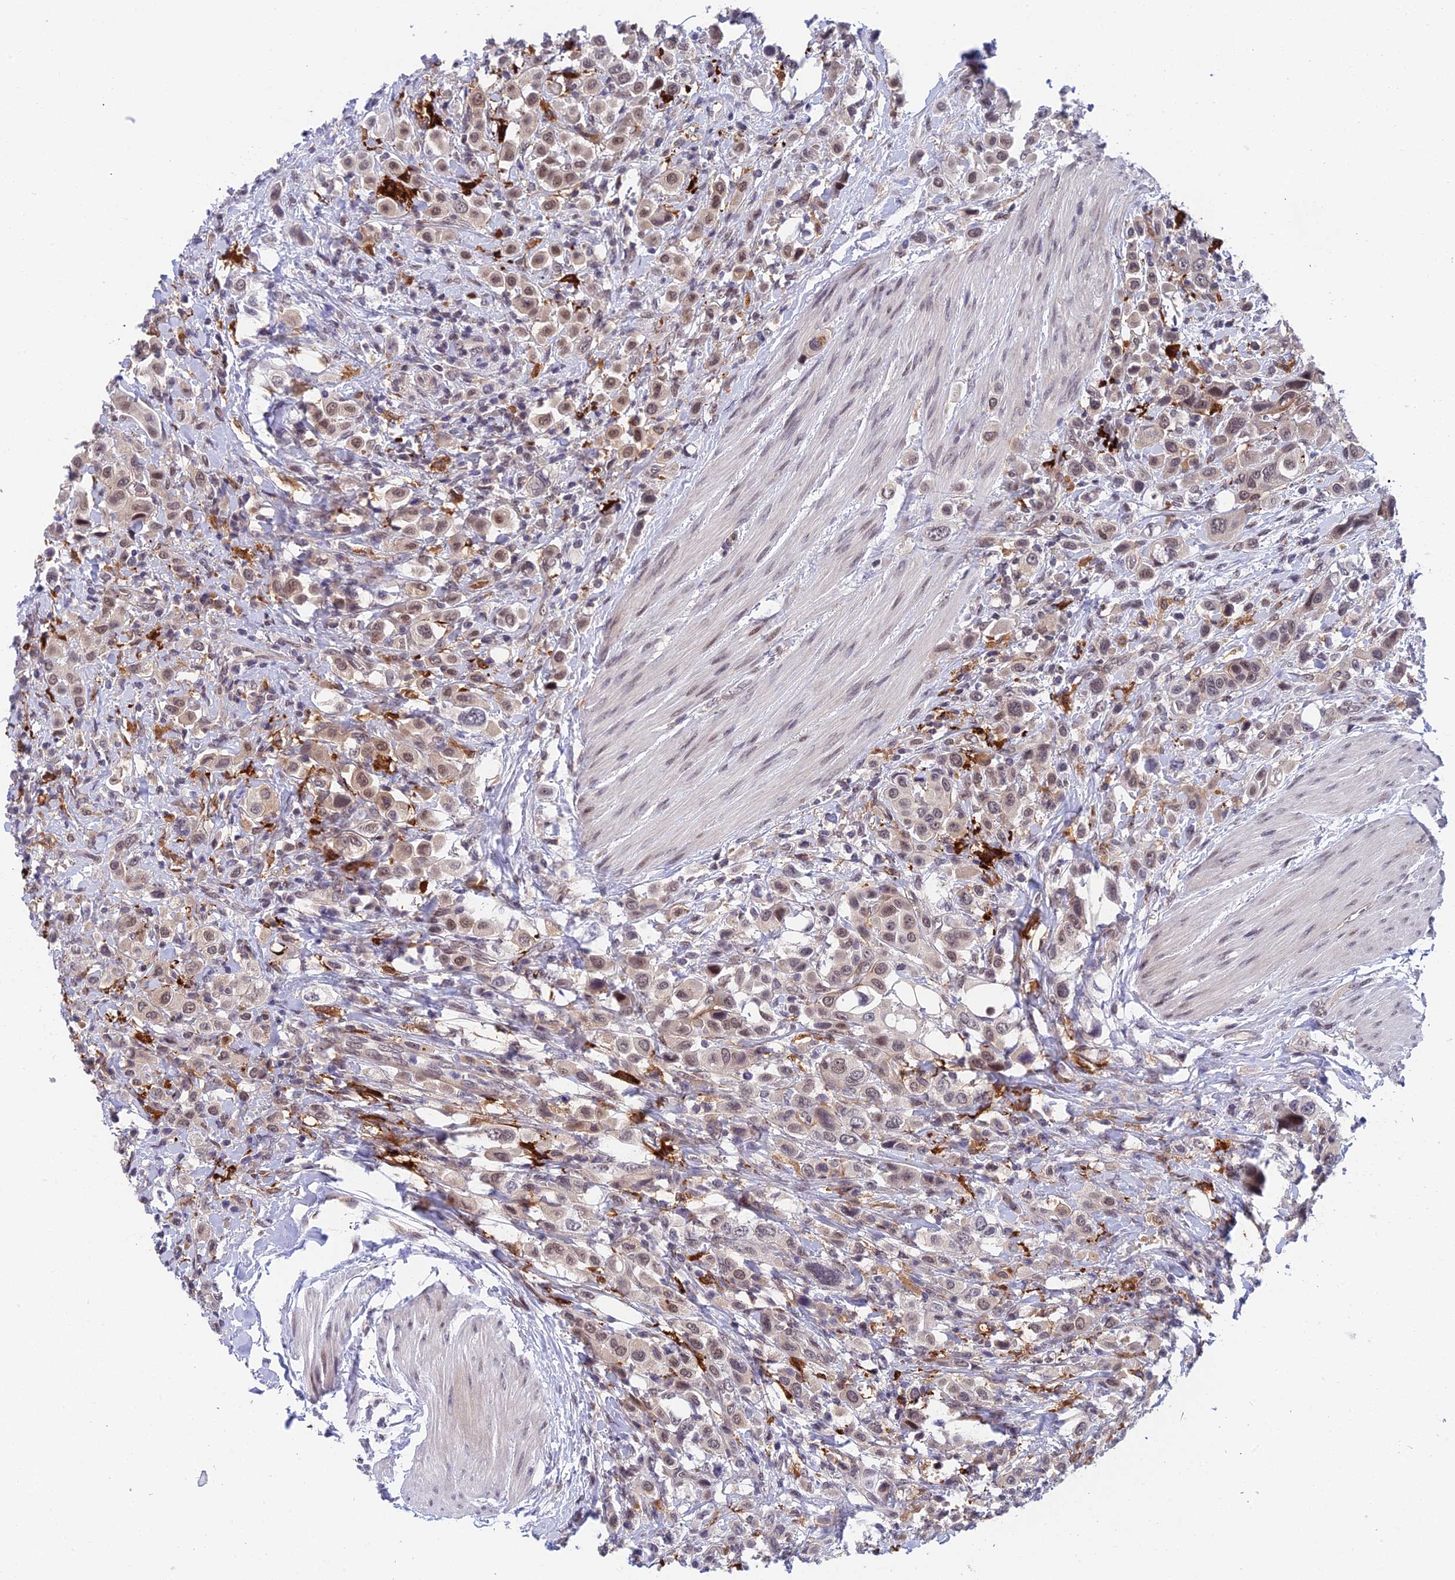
{"staining": {"intensity": "weak", "quantity": ">75%", "location": "cytoplasmic/membranous,nuclear"}, "tissue": "urothelial cancer", "cell_type": "Tumor cells", "image_type": "cancer", "snomed": [{"axis": "morphology", "description": "Urothelial carcinoma, High grade"}, {"axis": "topography", "description": "Urinary bladder"}], "caption": "A histopathology image of urothelial cancer stained for a protein shows weak cytoplasmic/membranous and nuclear brown staining in tumor cells.", "gene": "NSMCE1", "patient": {"sex": "male", "age": 50}}